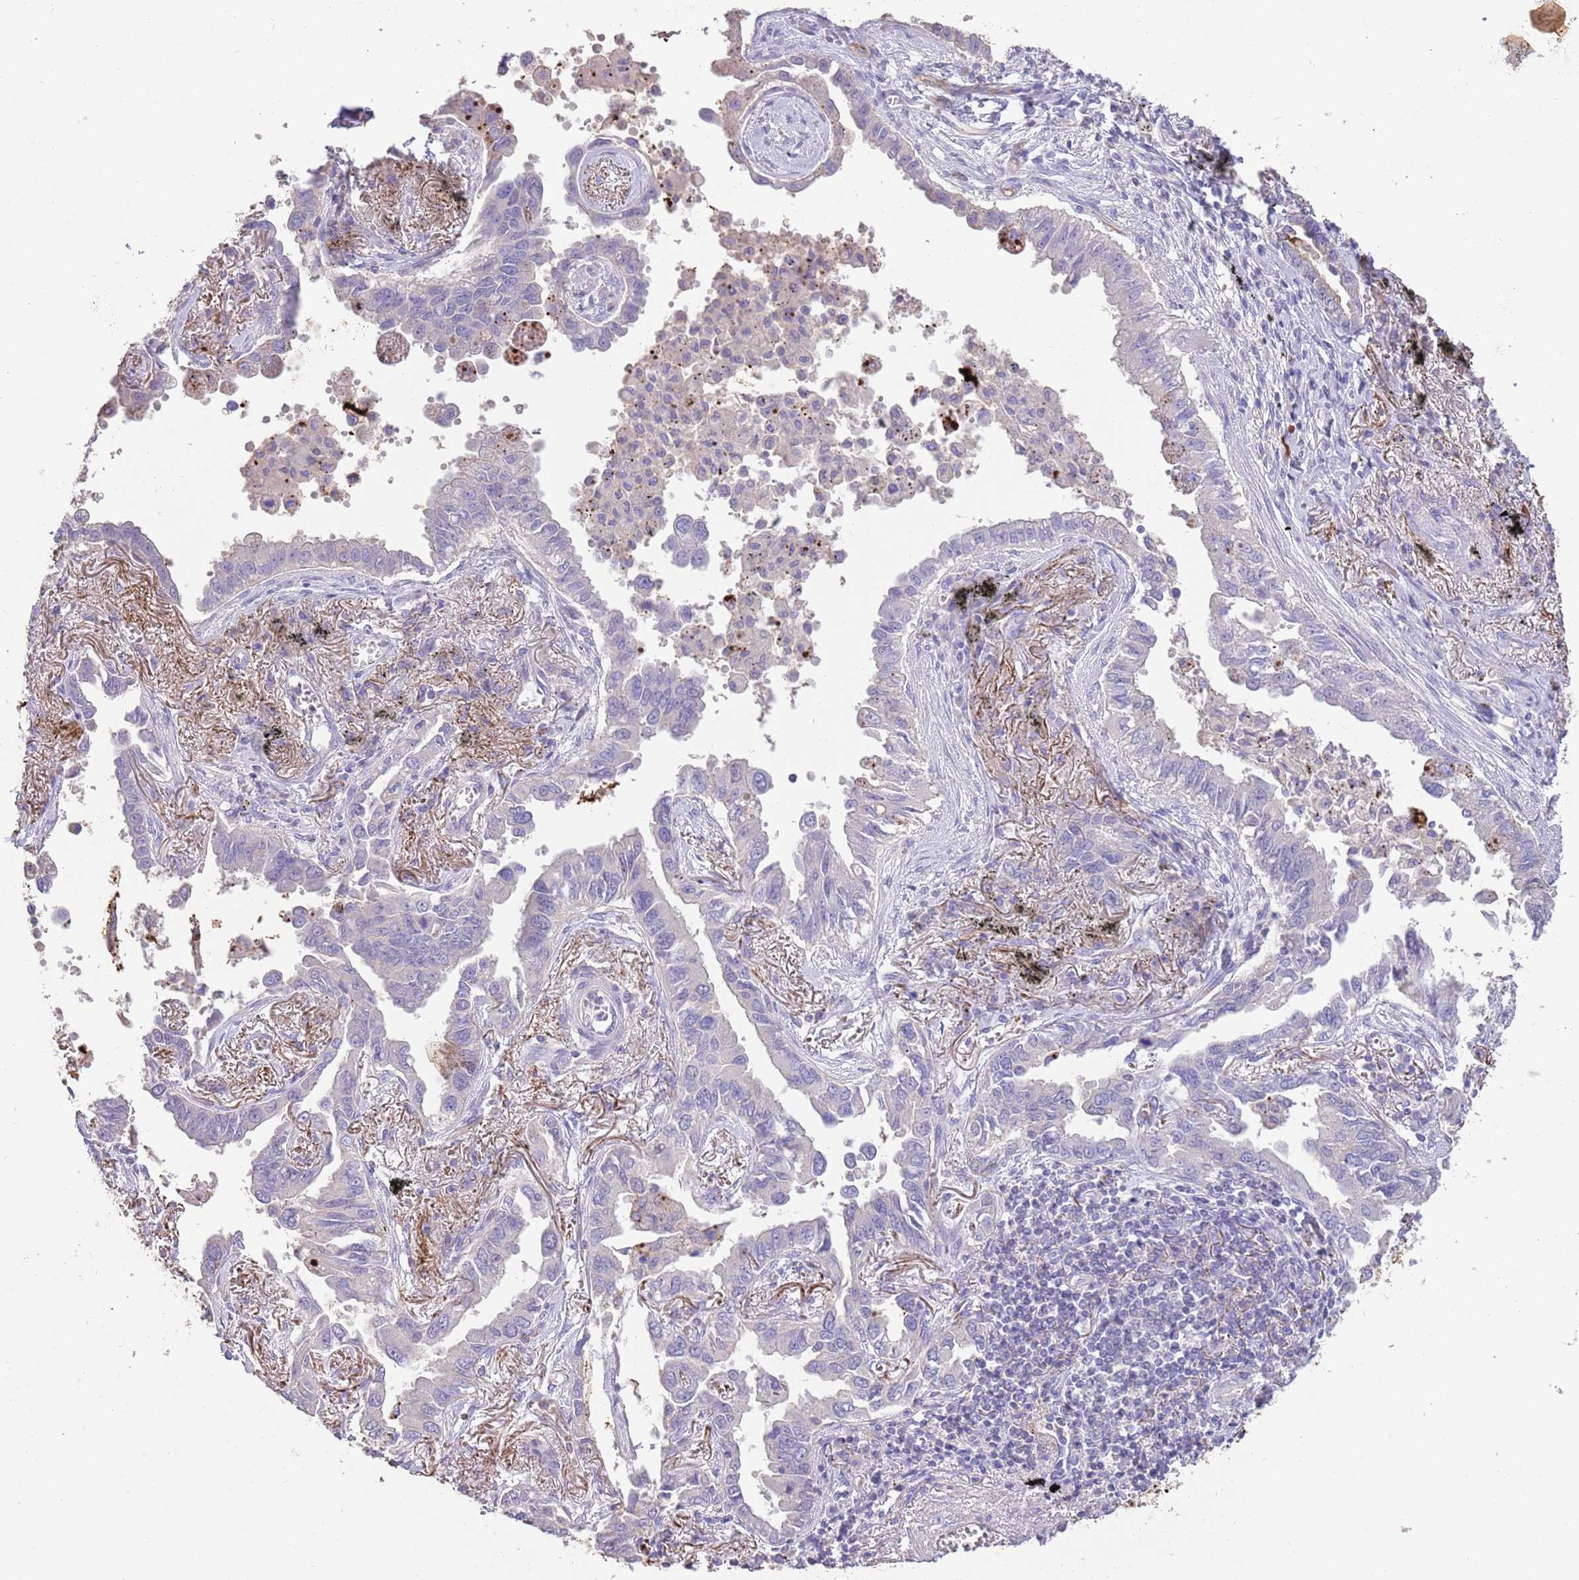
{"staining": {"intensity": "negative", "quantity": "none", "location": "none"}, "tissue": "lung cancer", "cell_type": "Tumor cells", "image_type": "cancer", "snomed": [{"axis": "morphology", "description": "Adenocarcinoma, NOS"}, {"axis": "topography", "description": "Lung"}], "caption": "A high-resolution image shows immunohistochemistry staining of lung cancer, which shows no significant positivity in tumor cells.", "gene": "SFTPA1", "patient": {"sex": "male", "age": 67}}